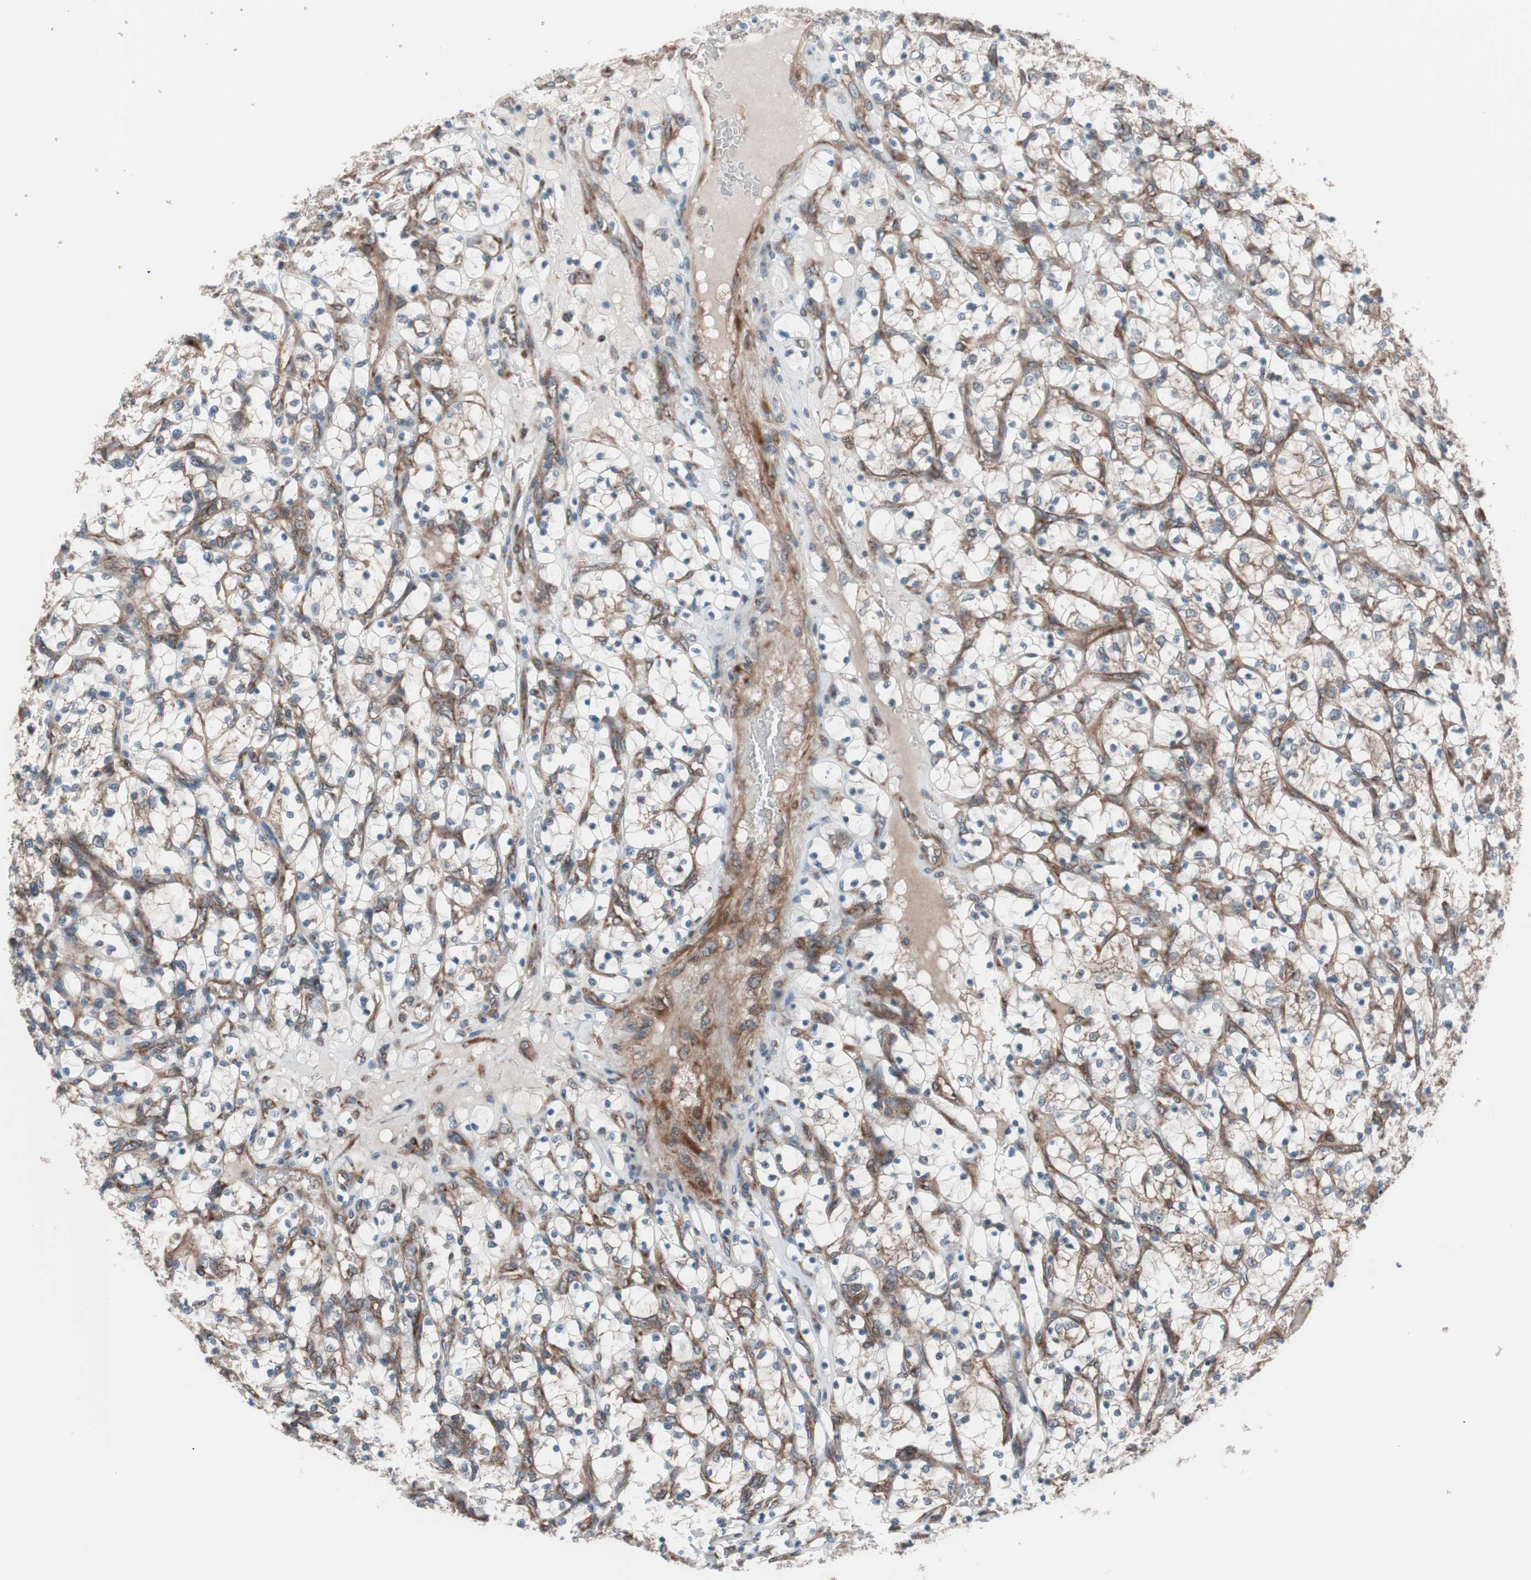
{"staining": {"intensity": "moderate", "quantity": "<25%", "location": "cytoplasmic/membranous"}, "tissue": "renal cancer", "cell_type": "Tumor cells", "image_type": "cancer", "snomed": [{"axis": "morphology", "description": "Adenocarcinoma, NOS"}, {"axis": "topography", "description": "Kidney"}], "caption": "Human renal cancer (adenocarcinoma) stained with a protein marker exhibits moderate staining in tumor cells.", "gene": "SEC31A", "patient": {"sex": "female", "age": 69}}